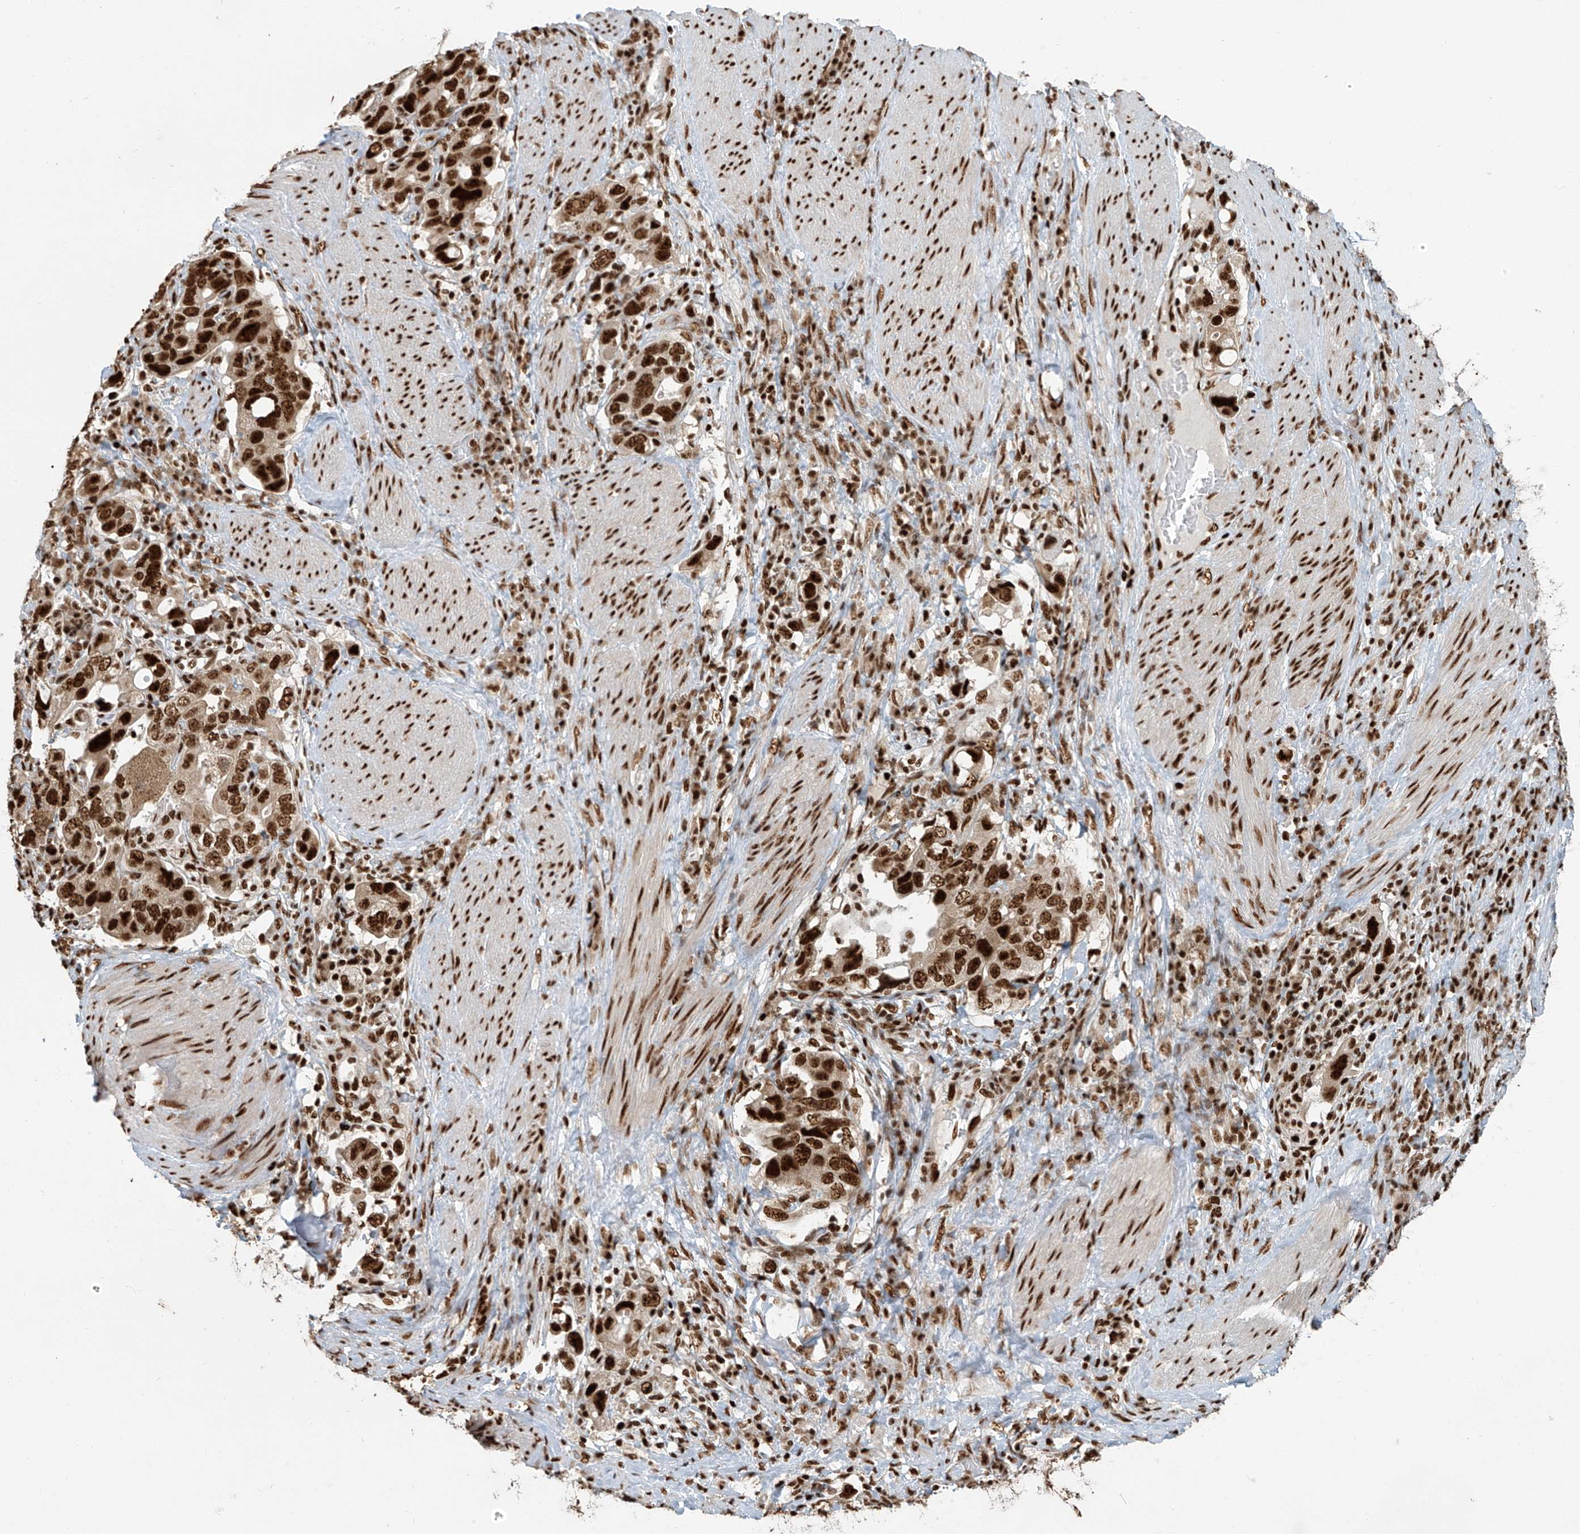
{"staining": {"intensity": "strong", "quantity": ">75%", "location": "nuclear"}, "tissue": "stomach cancer", "cell_type": "Tumor cells", "image_type": "cancer", "snomed": [{"axis": "morphology", "description": "Adenocarcinoma, NOS"}, {"axis": "topography", "description": "Stomach, upper"}], "caption": "Protein staining of stomach cancer (adenocarcinoma) tissue shows strong nuclear staining in about >75% of tumor cells. (IHC, brightfield microscopy, high magnification).", "gene": "FAM193B", "patient": {"sex": "male", "age": 62}}